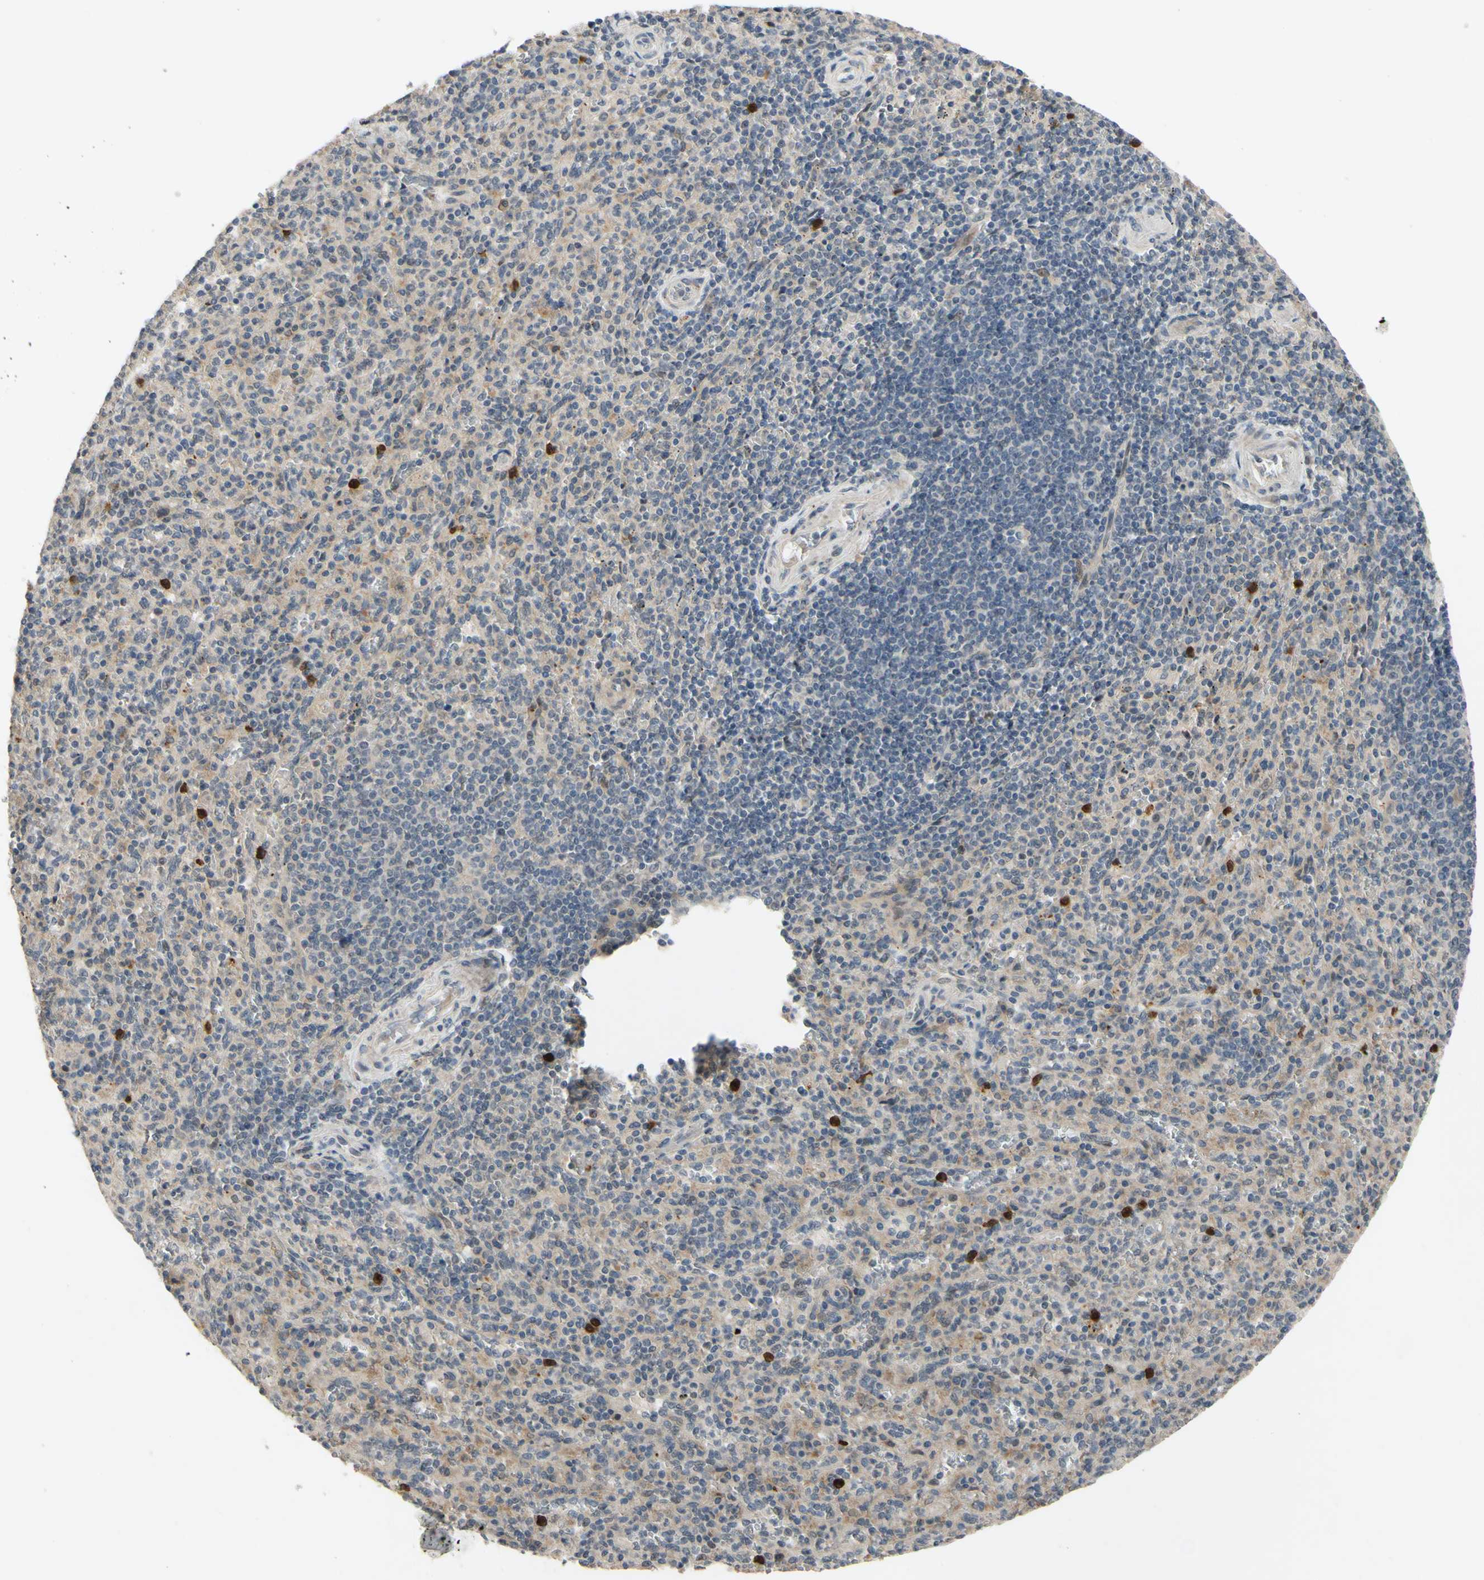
{"staining": {"intensity": "strong", "quantity": "<25%", "location": "cytoplasmic/membranous"}, "tissue": "spleen", "cell_type": "Cells in red pulp", "image_type": "normal", "snomed": [{"axis": "morphology", "description": "Normal tissue, NOS"}, {"axis": "topography", "description": "Spleen"}], "caption": "A brown stain shows strong cytoplasmic/membranous positivity of a protein in cells in red pulp of unremarkable spleen. The staining is performed using DAB (3,3'-diaminobenzidine) brown chromogen to label protein expression. The nuclei are counter-stained blue using hematoxylin.", "gene": "ALK", "patient": {"sex": "male", "age": 36}}